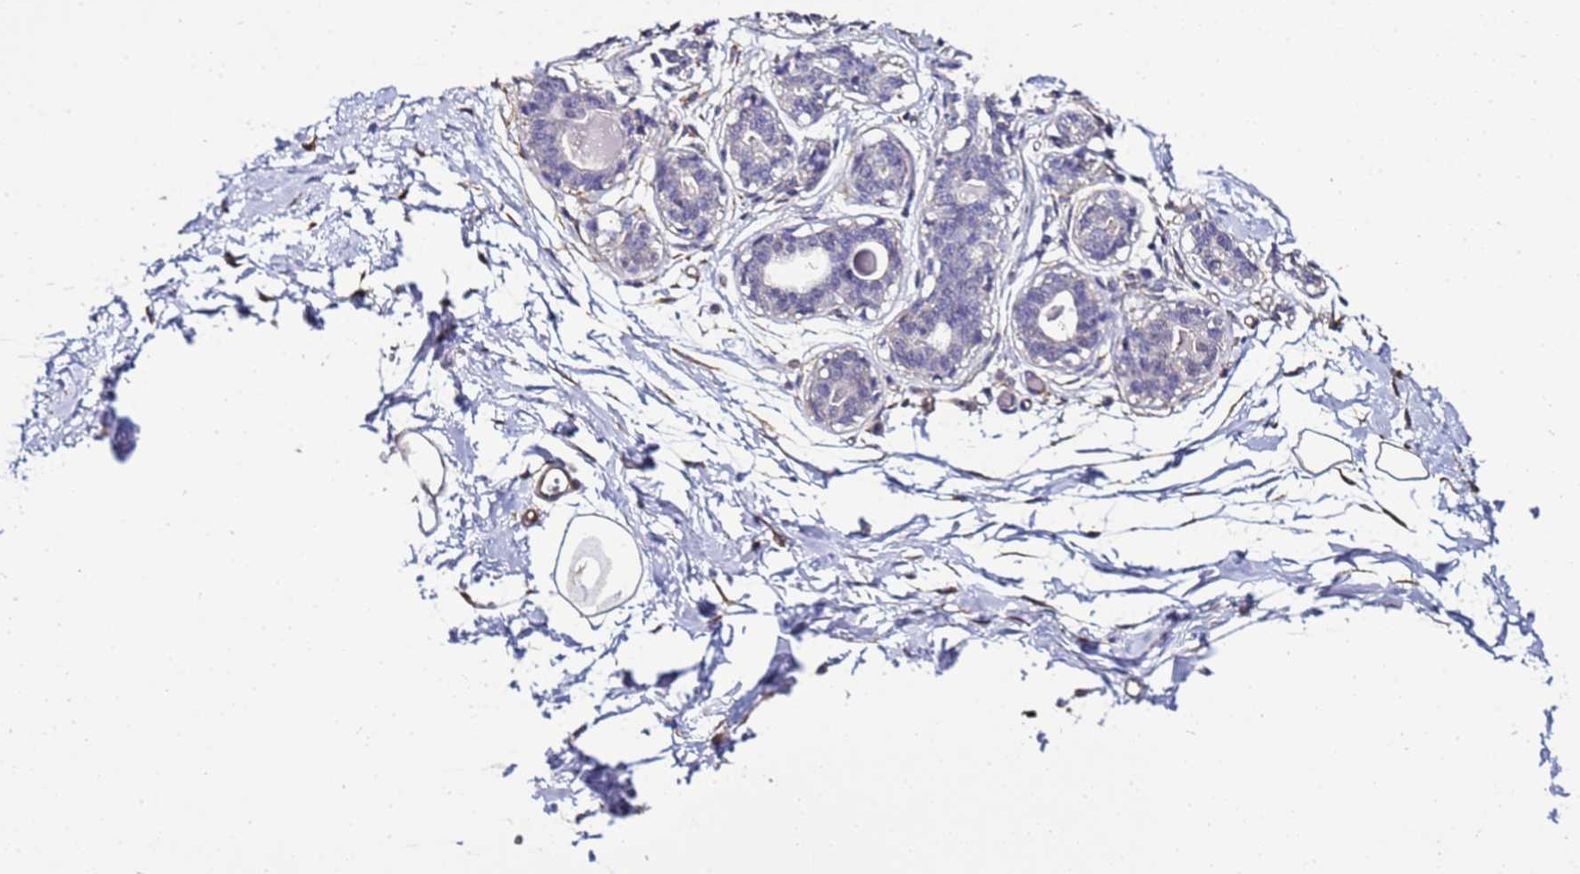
{"staining": {"intensity": "negative", "quantity": "none", "location": "none"}, "tissue": "breast", "cell_type": "Adipocytes", "image_type": "normal", "snomed": [{"axis": "morphology", "description": "Normal tissue, NOS"}, {"axis": "topography", "description": "Breast"}], "caption": "Adipocytes show no significant expression in normal breast. (Immunohistochemistry (ihc), brightfield microscopy, high magnification).", "gene": "ENOPH1", "patient": {"sex": "female", "age": 45}}